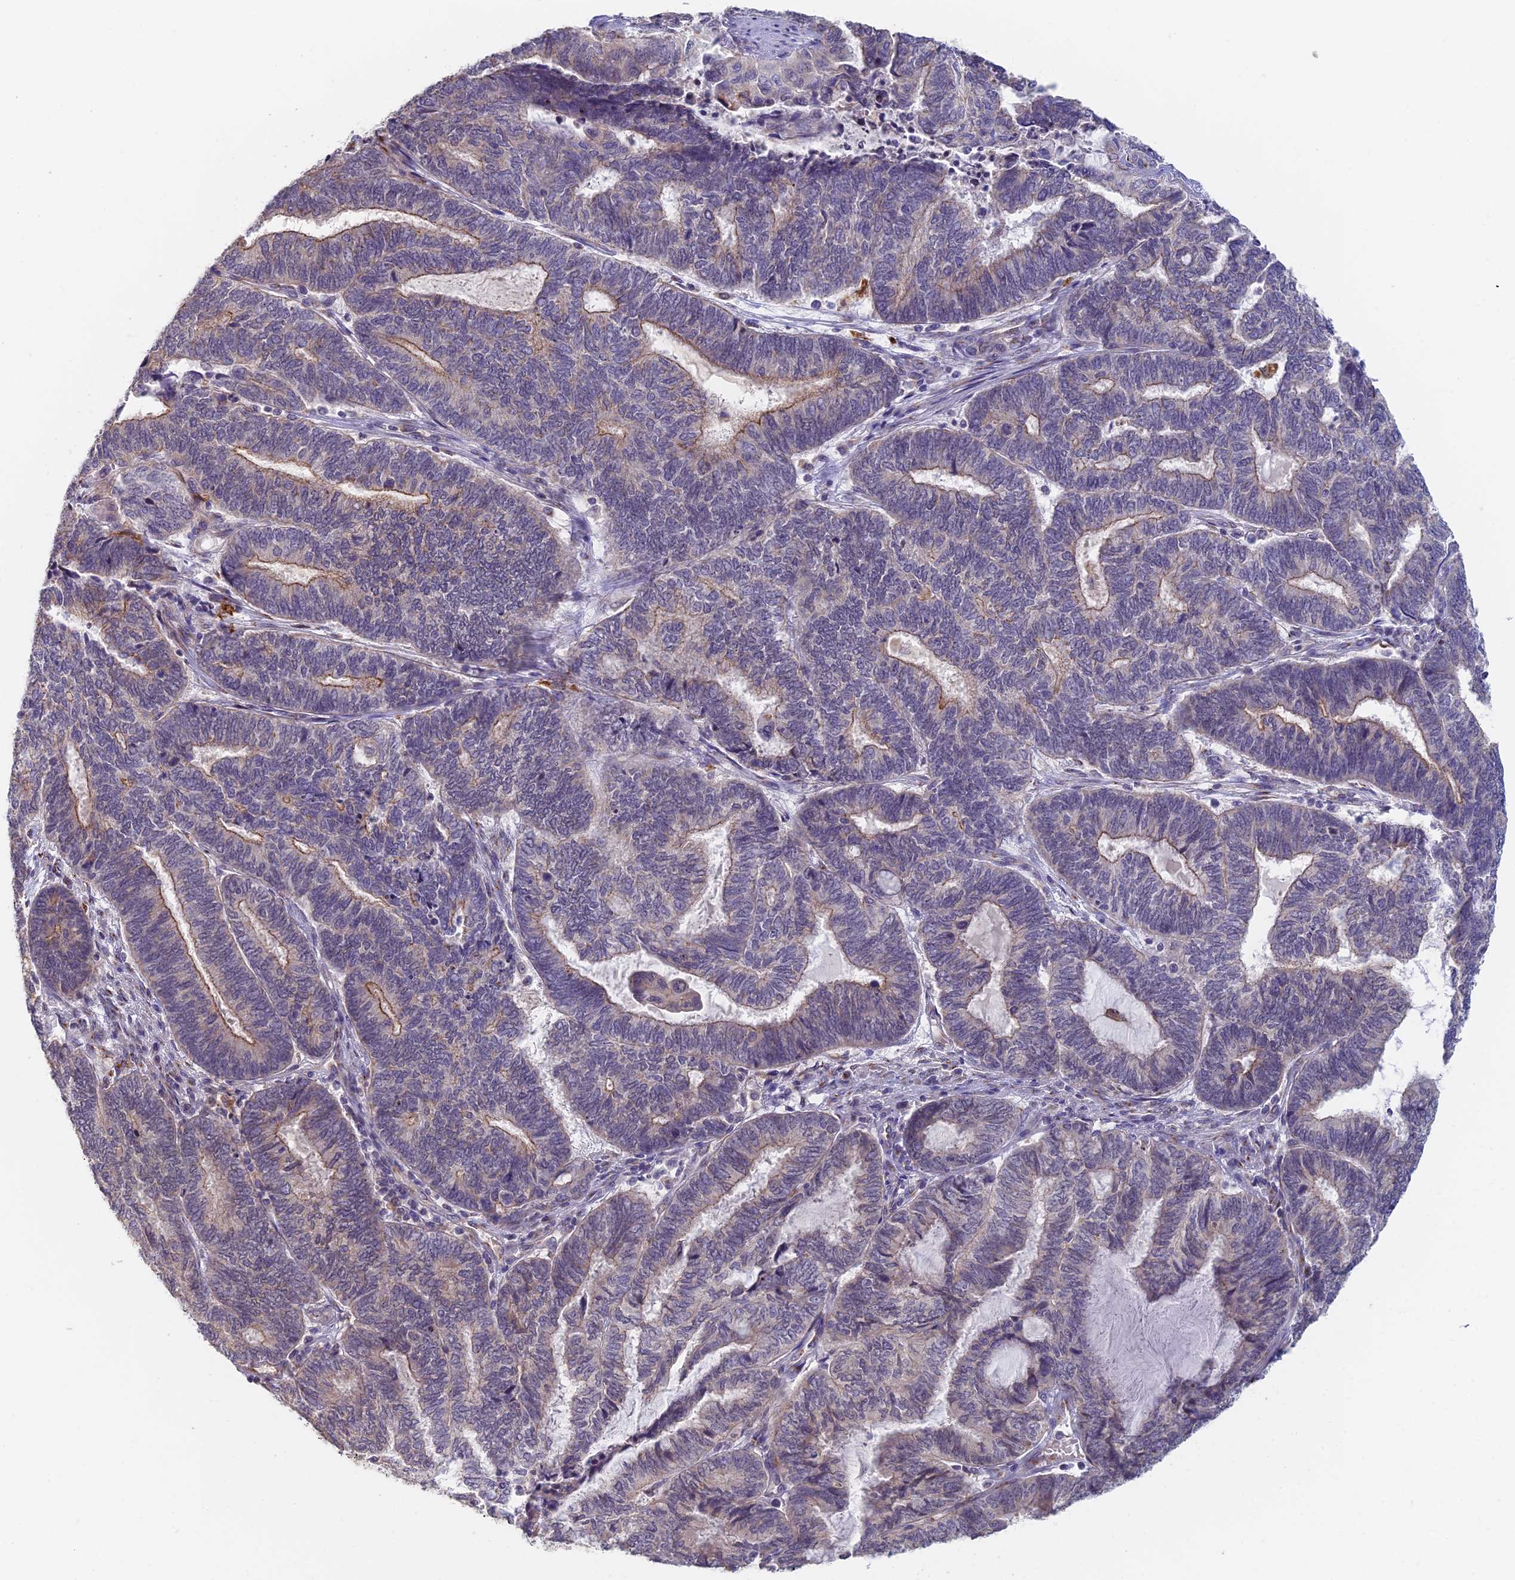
{"staining": {"intensity": "weak", "quantity": "<25%", "location": "cytoplasmic/membranous"}, "tissue": "endometrial cancer", "cell_type": "Tumor cells", "image_type": "cancer", "snomed": [{"axis": "morphology", "description": "Adenocarcinoma, NOS"}, {"axis": "topography", "description": "Uterus"}, {"axis": "topography", "description": "Endometrium"}], "caption": "The micrograph demonstrates no staining of tumor cells in adenocarcinoma (endometrial).", "gene": "GPATCH1", "patient": {"sex": "female", "age": 70}}